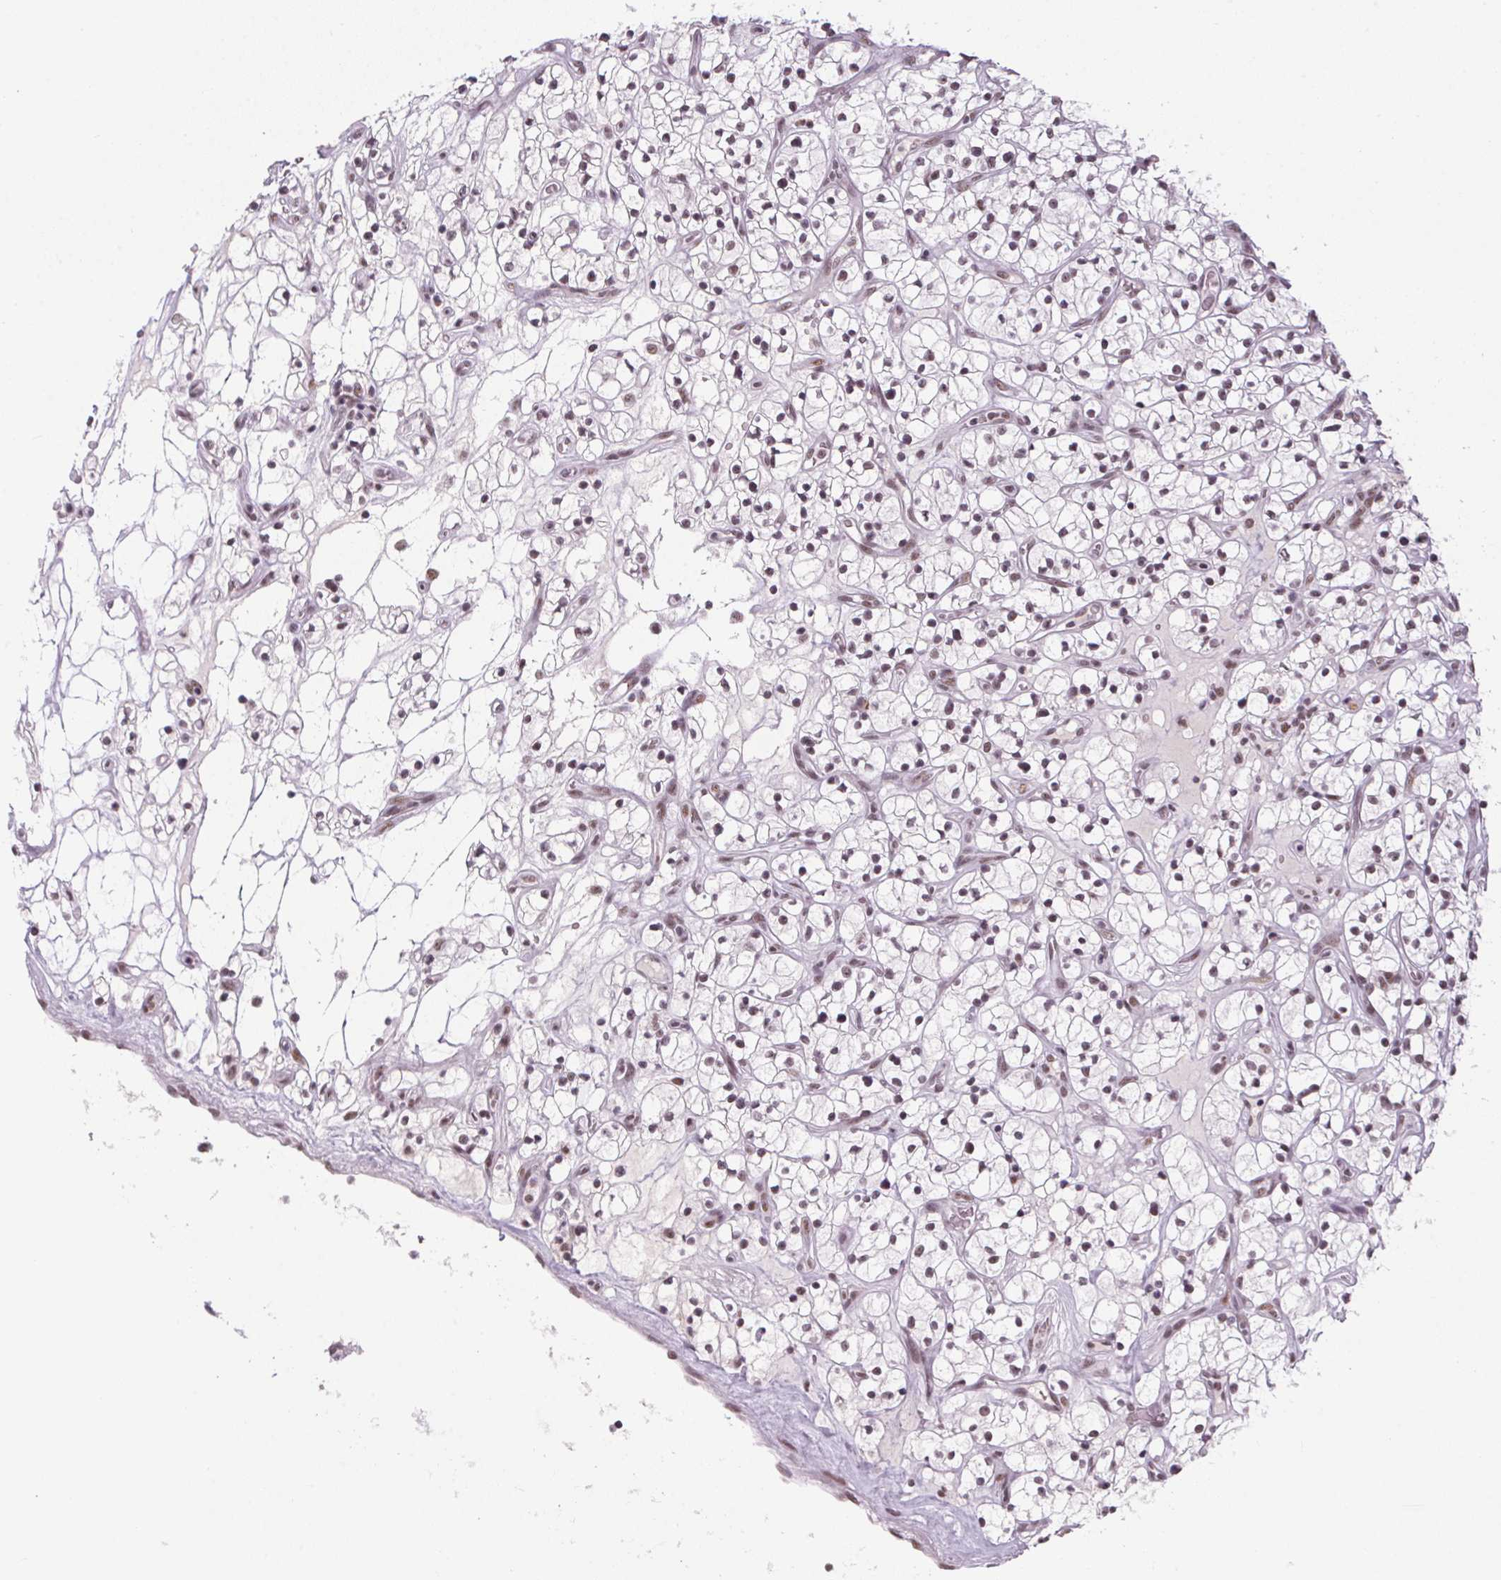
{"staining": {"intensity": "moderate", "quantity": ">75%", "location": "nuclear"}, "tissue": "renal cancer", "cell_type": "Tumor cells", "image_type": "cancer", "snomed": [{"axis": "morphology", "description": "Adenocarcinoma, NOS"}, {"axis": "topography", "description": "Kidney"}], "caption": "A brown stain shows moderate nuclear staining of a protein in human renal cancer tumor cells.", "gene": "SRSF7", "patient": {"sex": "female", "age": 64}}